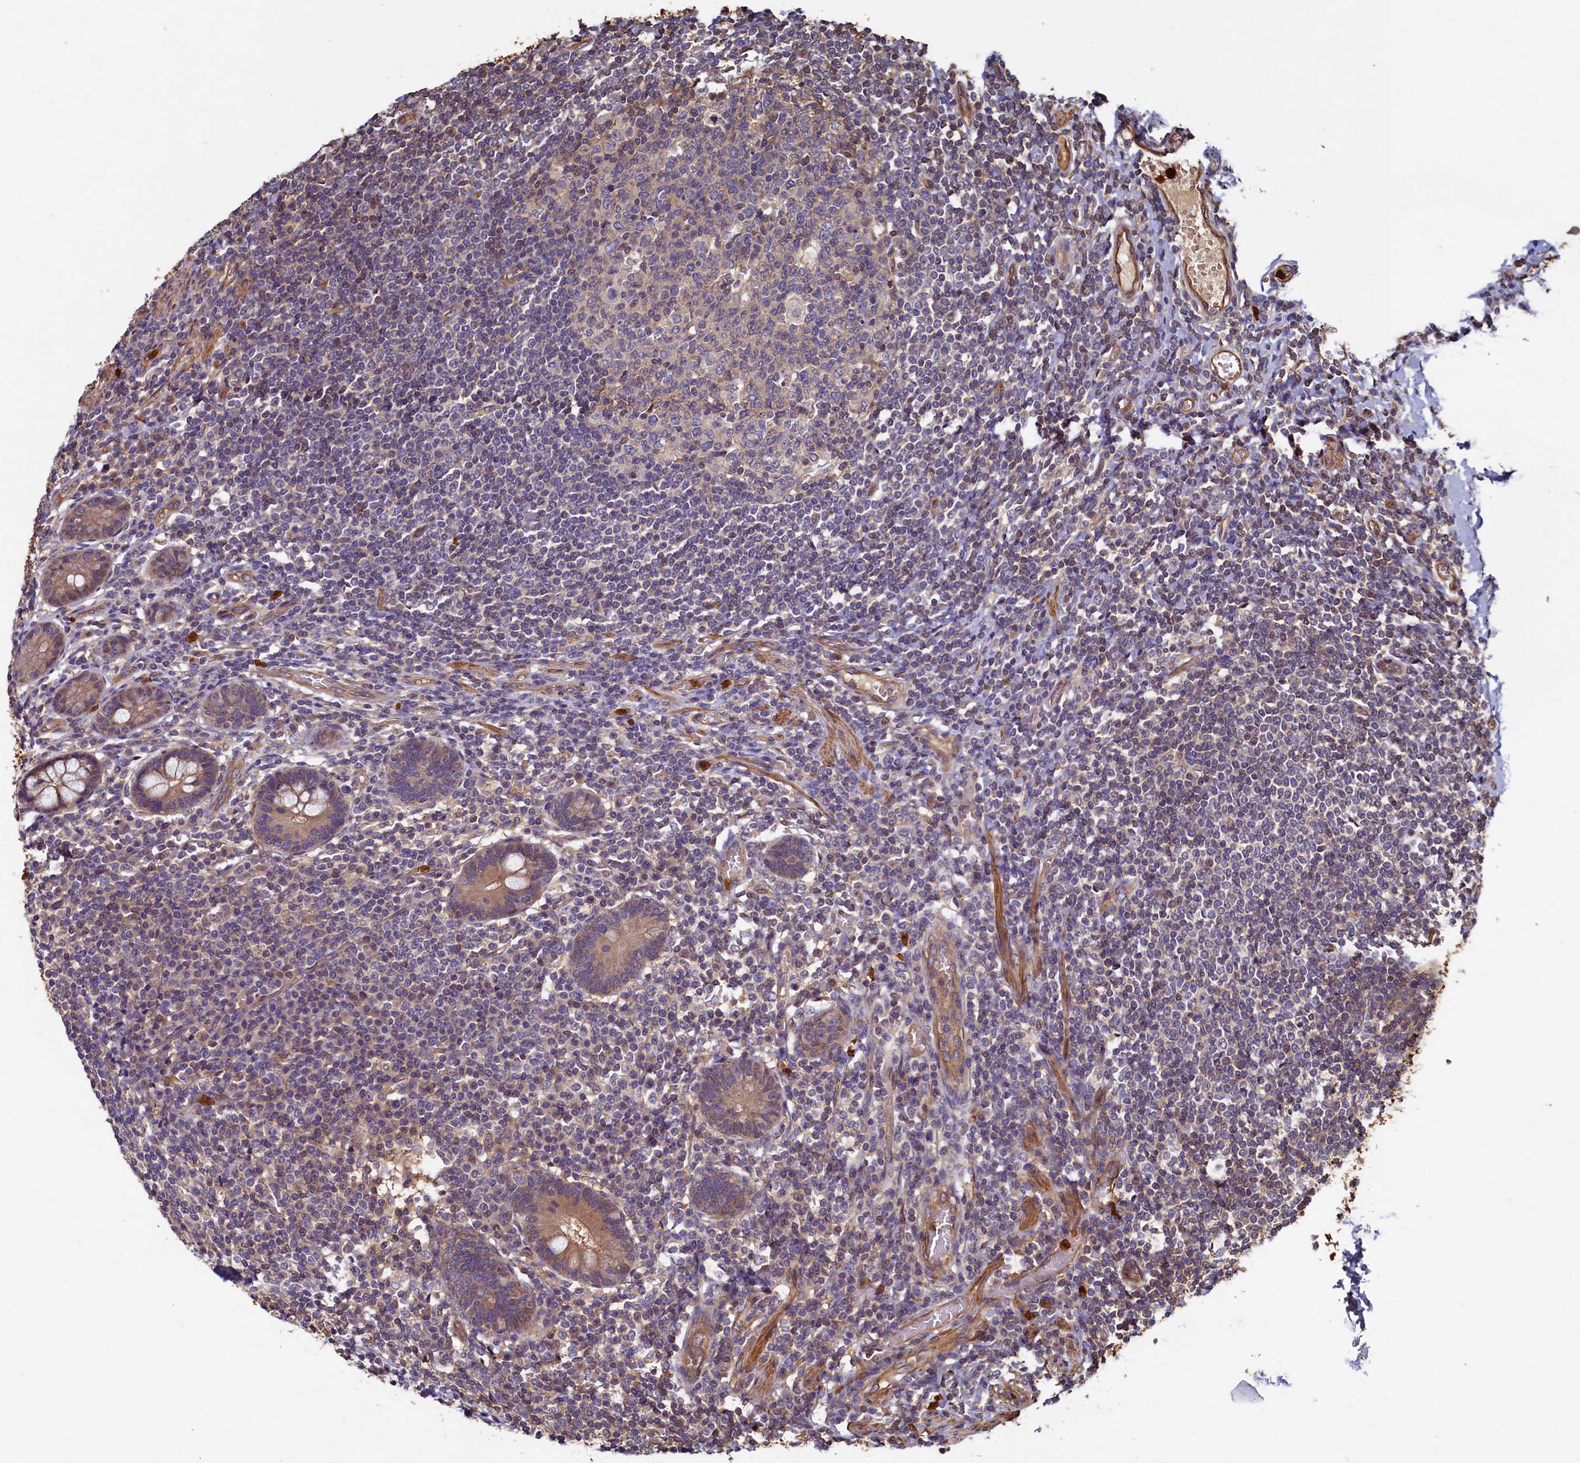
{"staining": {"intensity": "strong", "quantity": "25%-75%", "location": "cytoplasmic/membranous"}, "tissue": "small intestine", "cell_type": "Glandular cells", "image_type": "normal", "snomed": [{"axis": "morphology", "description": "Normal tissue, NOS"}, {"axis": "topography", "description": "Small intestine"}], "caption": "Protein staining of benign small intestine demonstrates strong cytoplasmic/membranous staining in about 25%-75% of glandular cells.", "gene": "CCDC102B", "patient": {"sex": "male", "age": 52}}